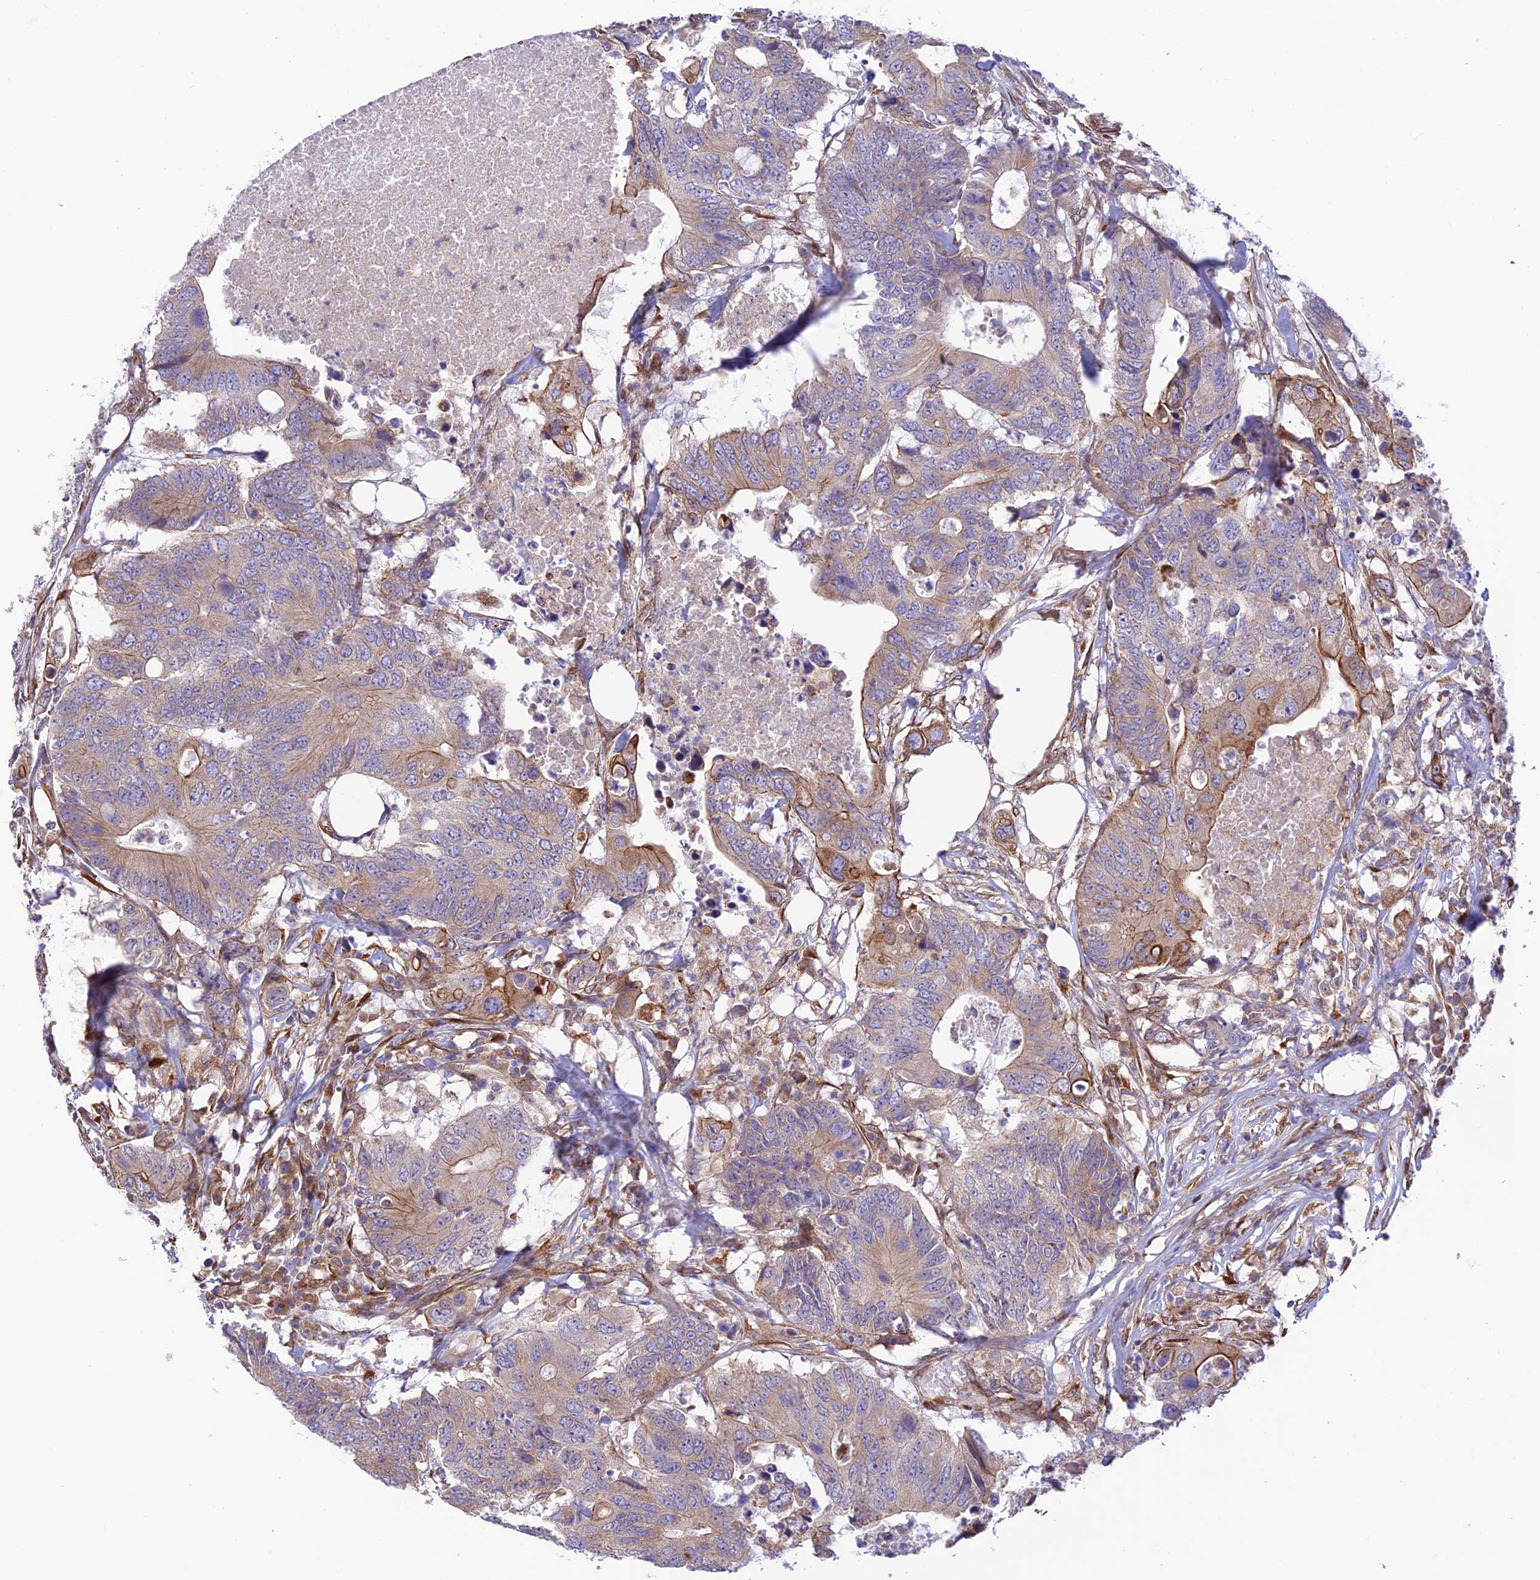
{"staining": {"intensity": "moderate", "quantity": "<25%", "location": "cytoplasmic/membranous"}, "tissue": "colorectal cancer", "cell_type": "Tumor cells", "image_type": "cancer", "snomed": [{"axis": "morphology", "description": "Adenocarcinoma, NOS"}, {"axis": "topography", "description": "Colon"}], "caption": "Protein expression analysis of colorectal cancer shows moderate cytoplasmic/membranous staining in about <25% of tumor cells.", "gene": "EXOC3L4", "patient": {"sex": "male", "age": 71}}